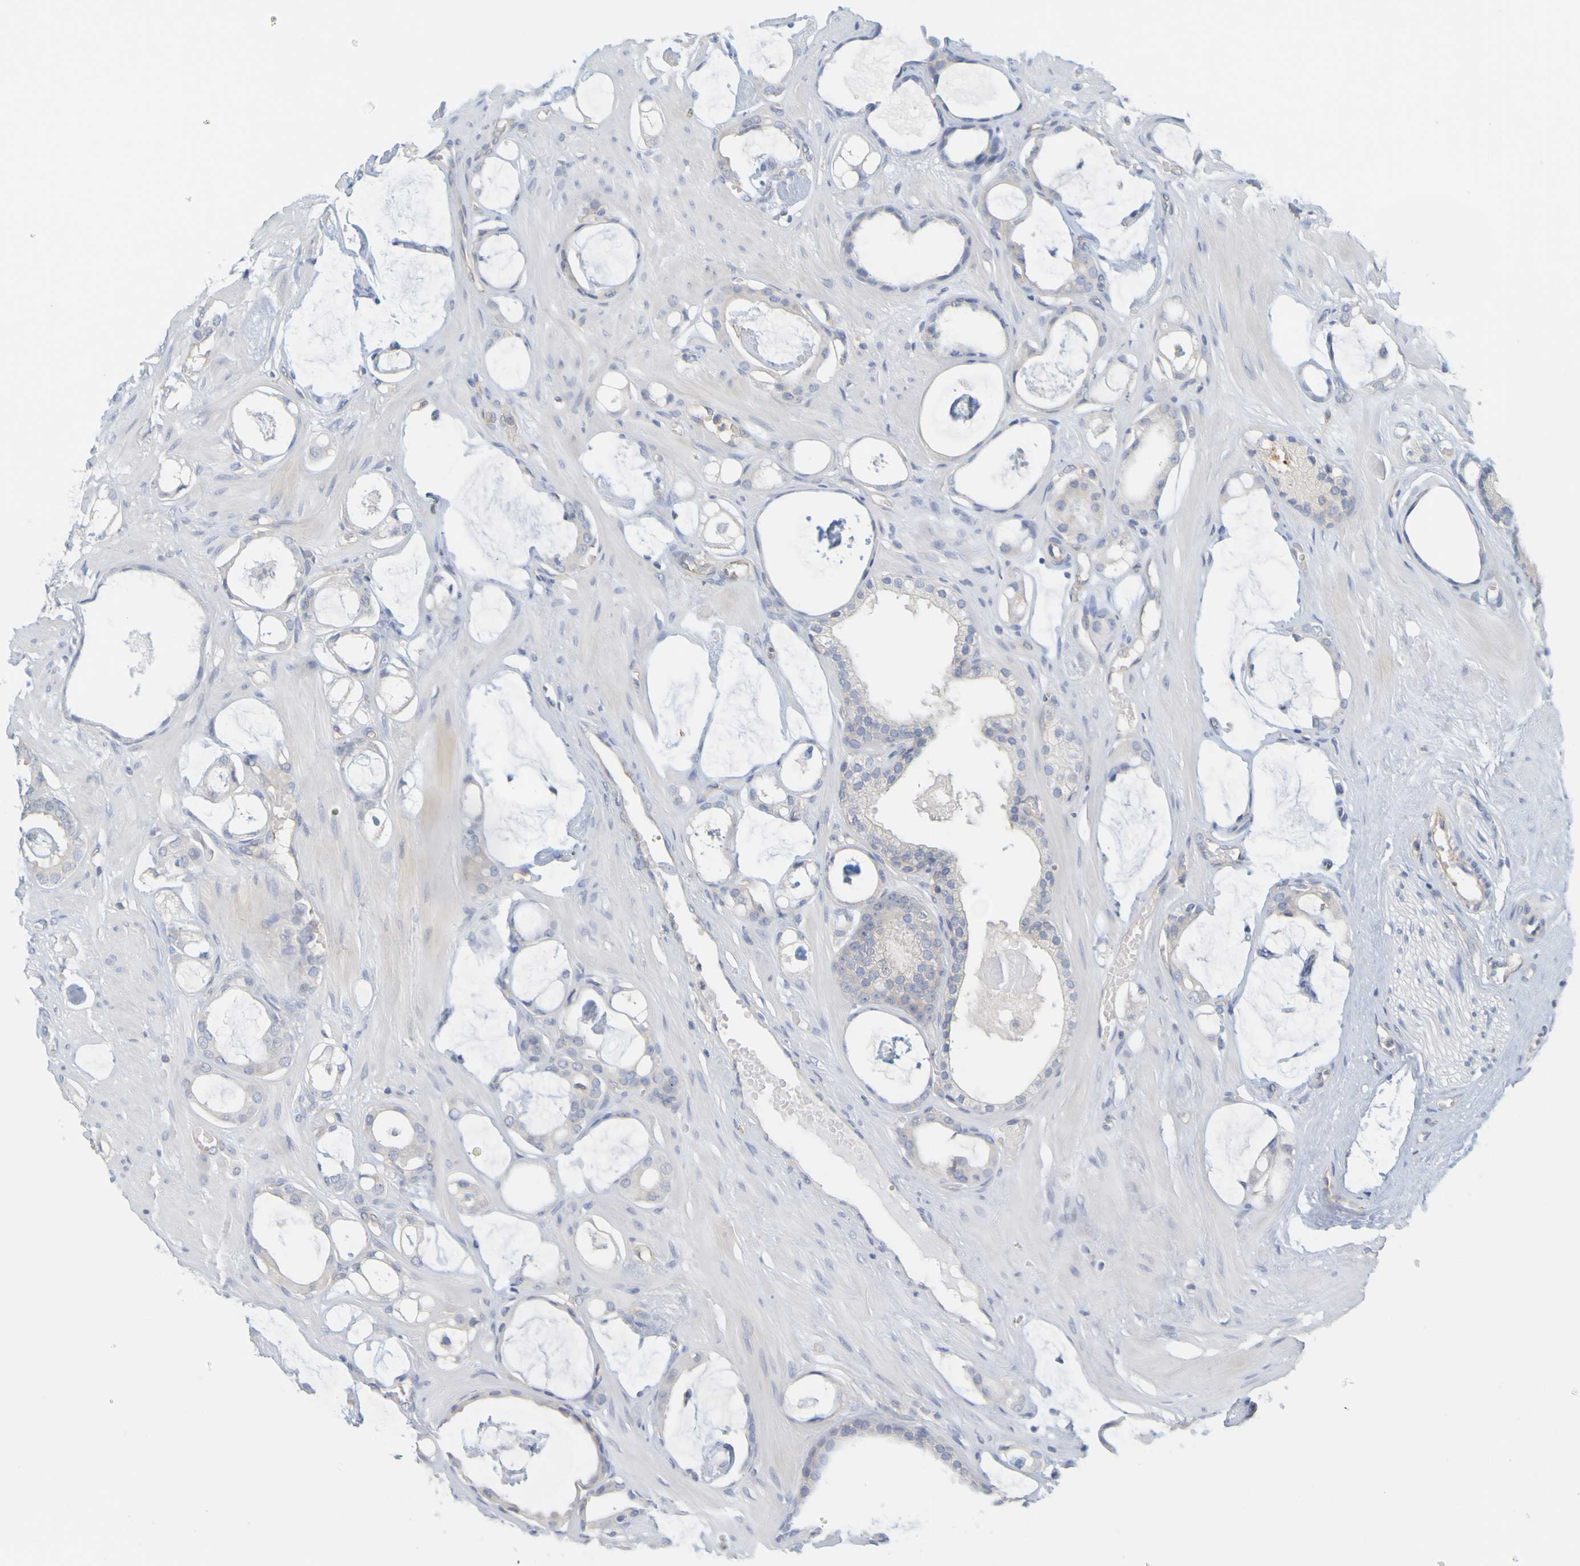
{"staining": {"intensity": "weak", "quantity": "<25%", "location": "cytoplasmic/membranous"}, "tissue": "prostate cancer", "cell_type": "Tumor cells", "image_type": "cancer", "snomed": [{"axis": "morphology", "description": "Adenocarcinoma, Low grade"}, {"axis": "topography", "description": "Prostate"}], "caption": "This micrograph is of prostate low-grade adenocarcinoma stained with immunohistochemistry to label a protein in brown with the nuclei are counter-stained blue. There is no expression in tumor cells. (Brightfield microscopy of DAB immunohistochemistry (IHC) at high magnification).", "gene": "APPL1", "patient": {"sex": "male", "age": 53}}